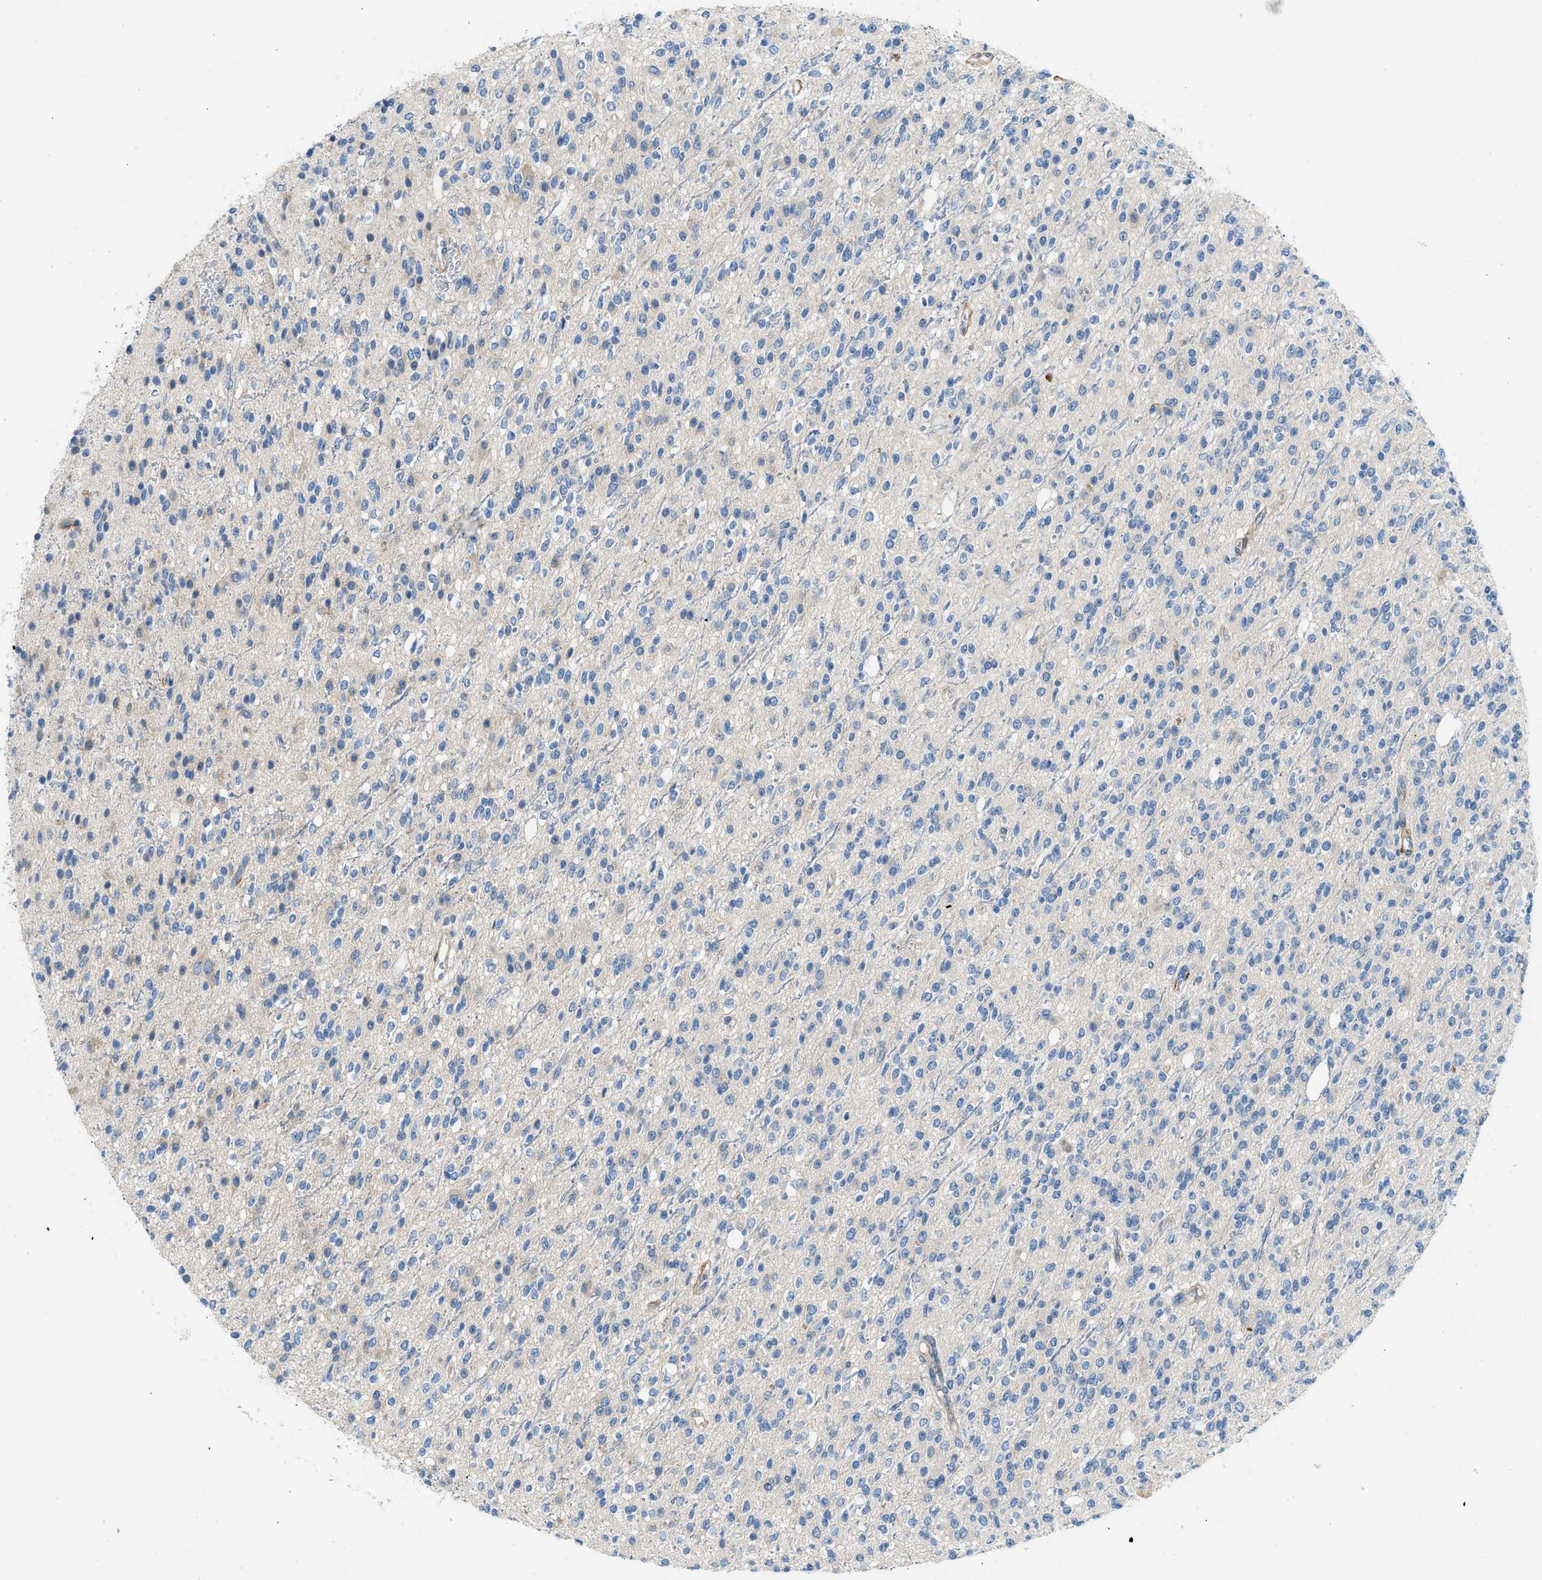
{"staining": {"intensity": "negative", "quantity": "none", "location": "none"}, "tissue": "glioma", "cell_type": "Tumor cells", "image_type": "cancer", "snomed": [{"axis": "morphology", "description": "Glioma, malignant, High grade"}, {"axis": "topography", "description": "Brain"}], "caption": "Image shows no significant protein expression in tumor cells of malignant glioma (high-grade).", "gene": "COL15A1", "patient": {"sex": "male", "age": 34}}